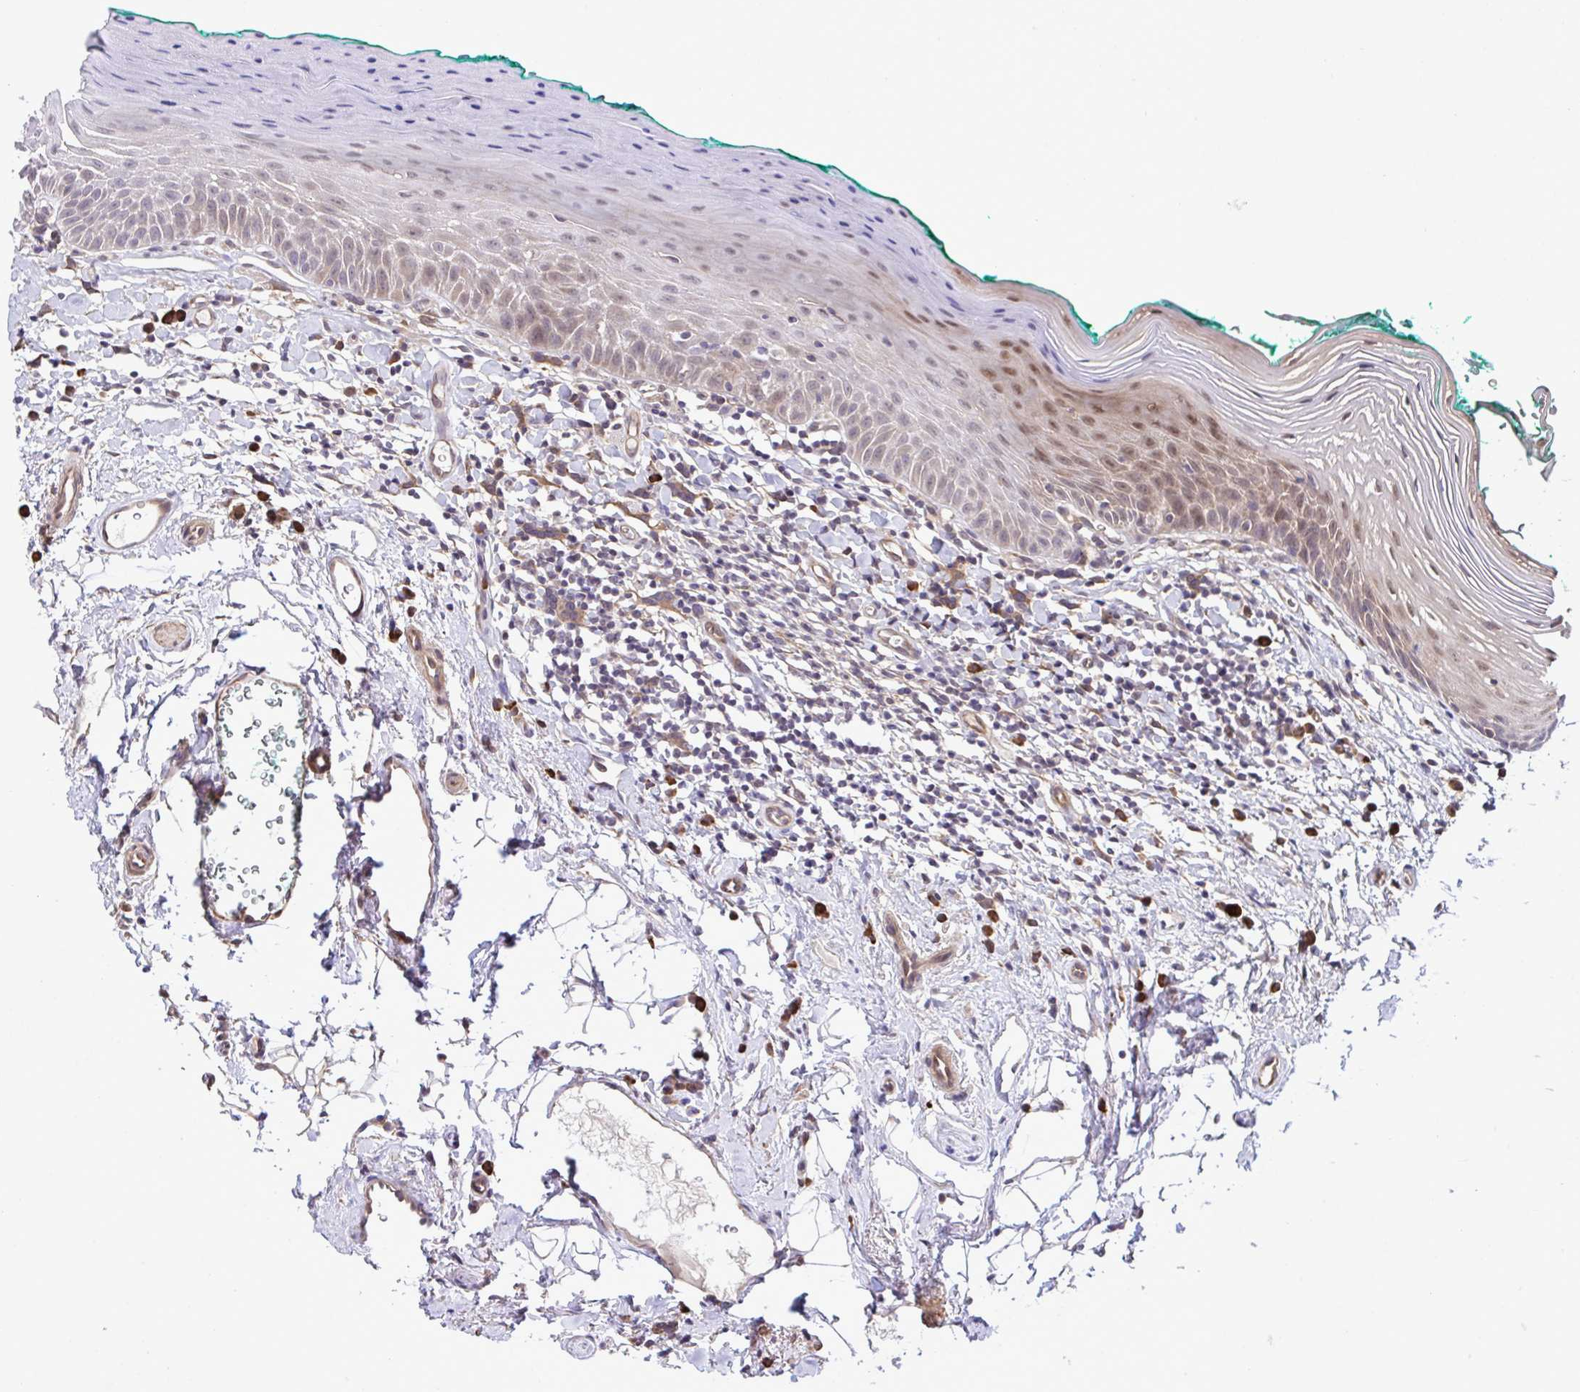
{"staining": {"intensity": "moderate", "quantity": "25%-75%", "location": "nuclear"}, "tissue": "oral mucosa", "cell_type": "Squamous epithelial cells", "image_type": "normal", "snomed": [{"axis": "morphology", "description": "Normal tissue, NOS"}, {"axis": "topography", "description": "Oral tissue"}, {"axis": "topography", "description": "Tounge, NOS"}], "caption": "A brown stain shows moderate nuclear expression of a protein in squamous epithelial cells of normal human oral mucosa. Nuclei are stained in blue.", "gene": "CMPK1", "patient": {"sex": "male", "age": 83}}